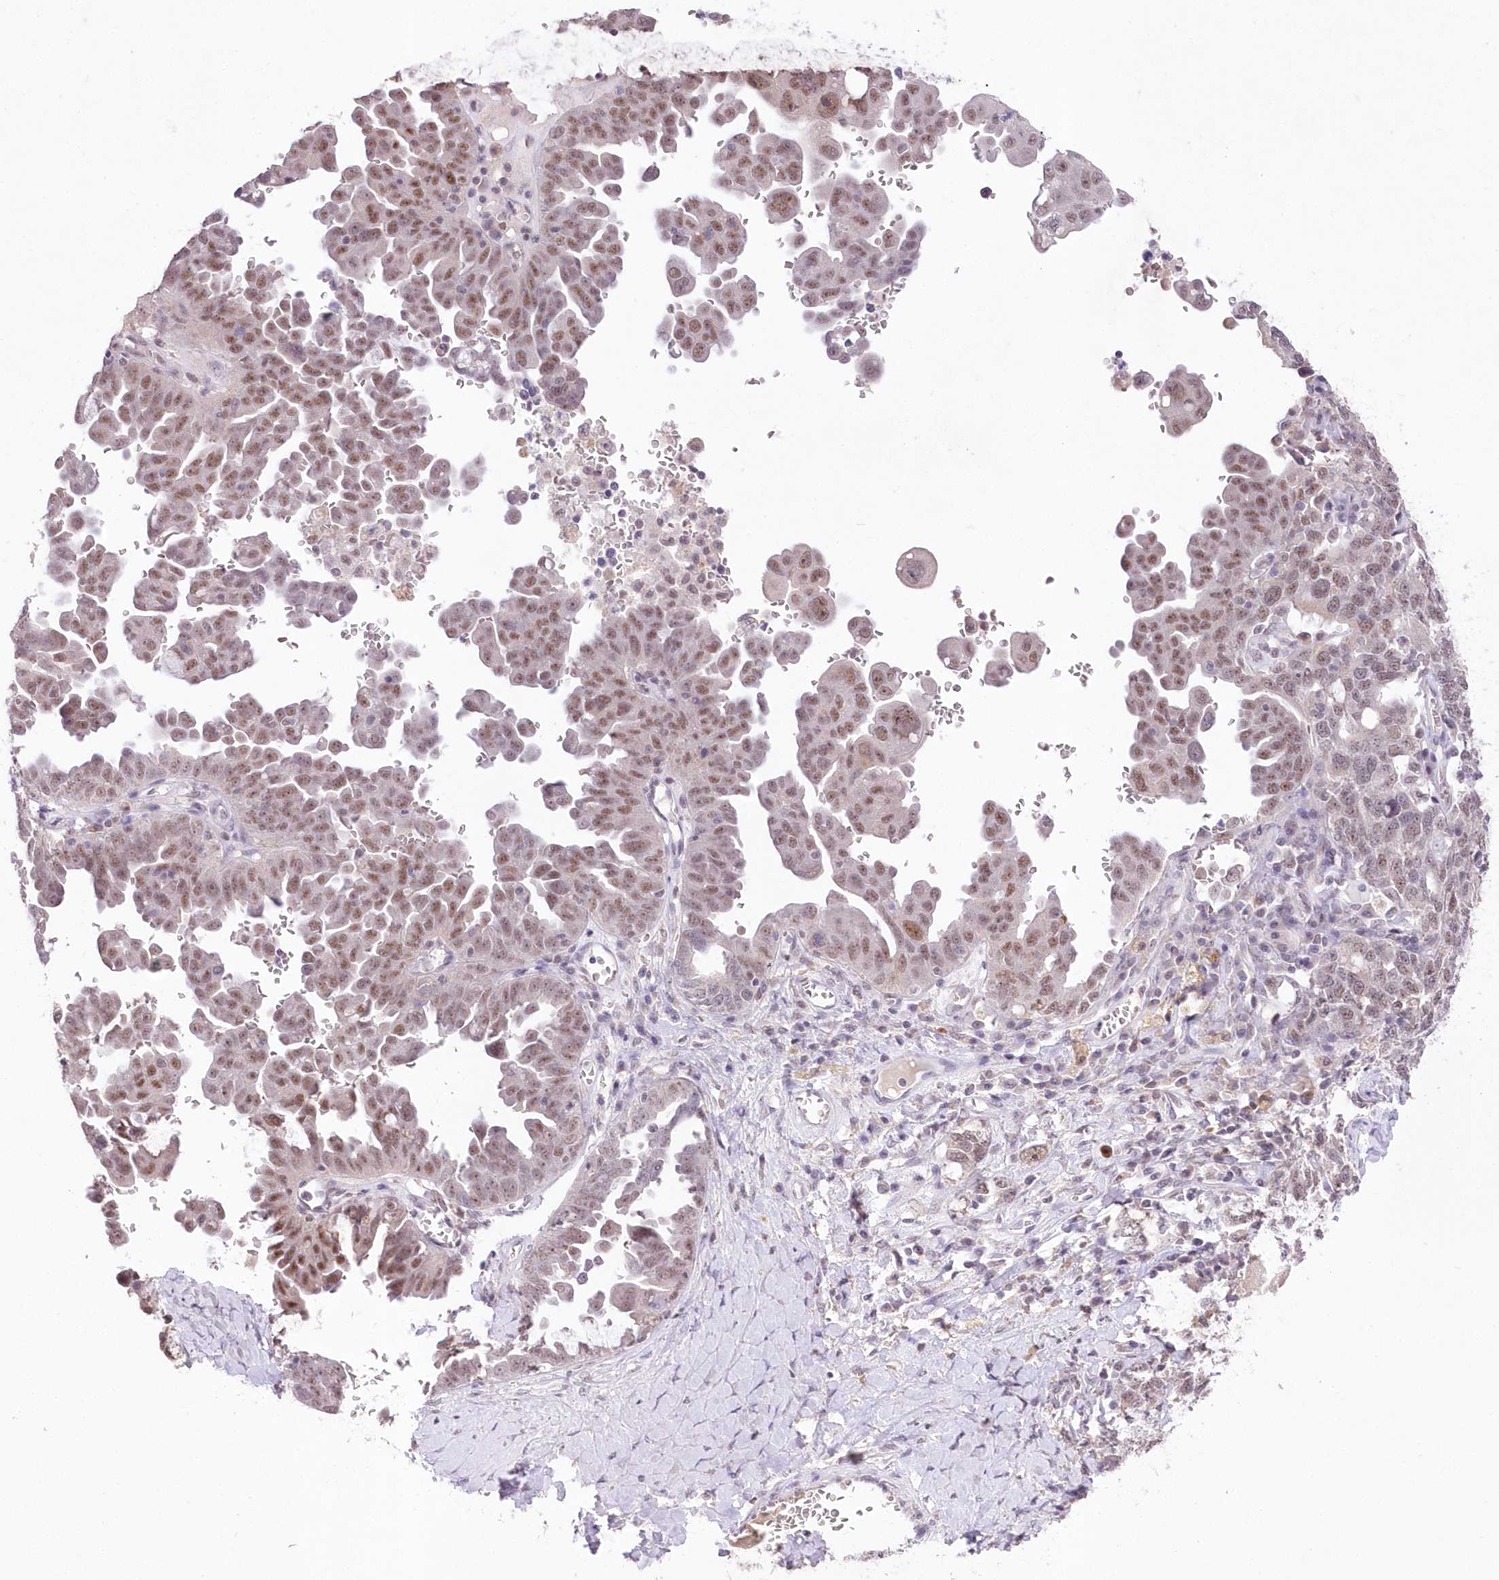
{"staining": {"intensity": "moderate", "quantity": ">75%", "location": "nuclear"}, "tissue": "ovarian cancer", "cell_type": "Tumor cells", "image_type": "cancer", "snomed": [{"axis": "morphology", "description": "Carcinoma, endometroid"}, {"axis": "topography", "description": "Ovary"}], "caption": "Immunohistochemistry (IHC) staining of endometroid carcinoma (ovarian), which displays medium levels of moderate nuclear staining in about >75% of tumor cells indicating moderate nuclear protein staining. The staining was performed using DAB (brown) for protein detection and nuclei were counterstained in hematoxylin (blue).", "gene": "RBM27", "patient": {"sex": "female", "age": 62}}